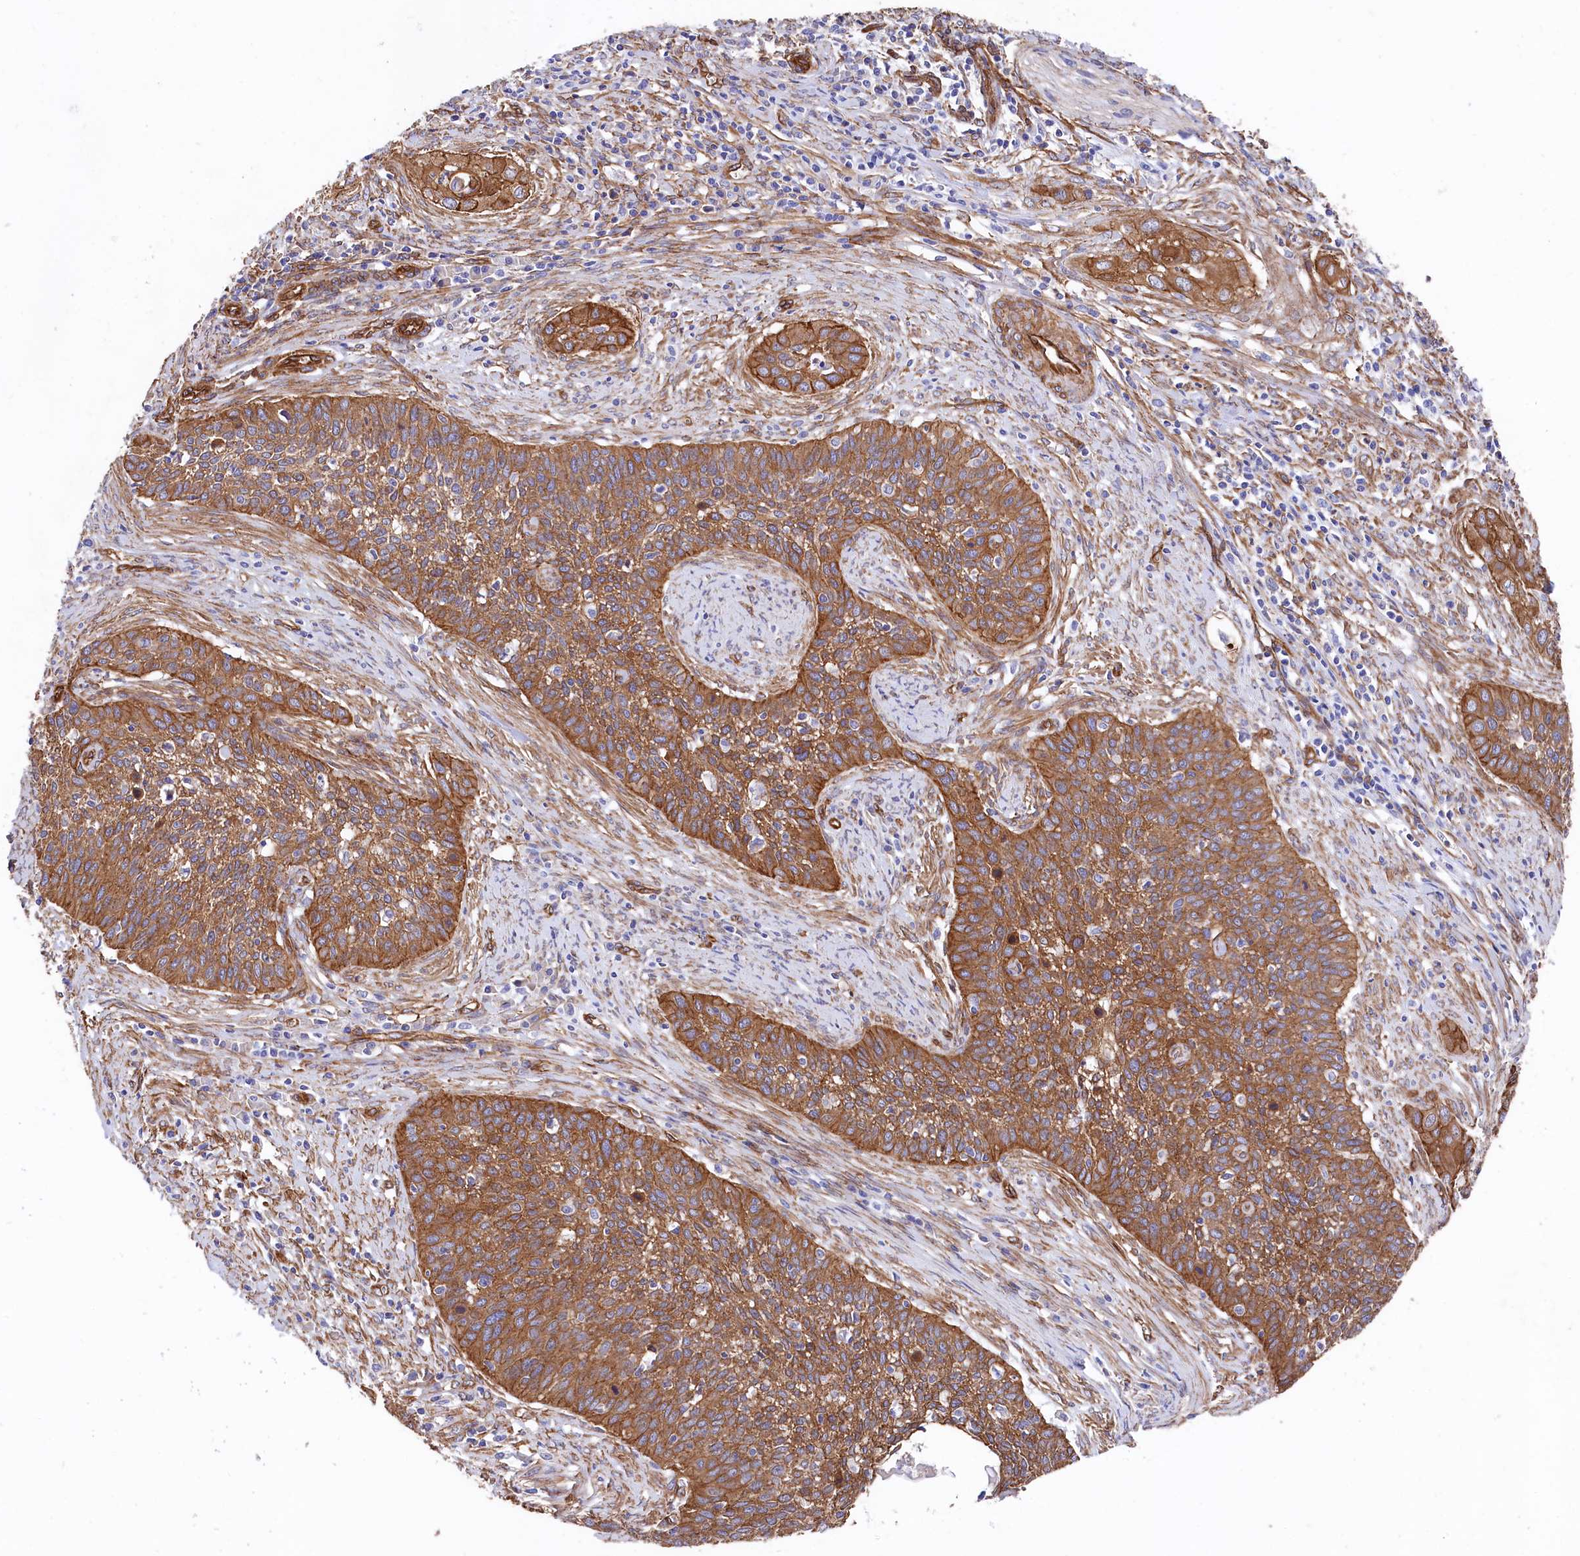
{"staining": {"intensity": "strong", "quantity": ">75%", "location": "cytoplasmic/membranous"}, "tissue": "cervical cancer", "cell_type": "Tumor cells", "image_type": "cancer", "snomed": [{"axis": "morphology", "description": "Squamous cell carcinoma, NOS"}, {"axis": "topography", "description": "Cervix"}], "caption": "An image of human squamous cell carcinoma (cervical) stained for a protein reveals strong cytoplasmic/membranous brown staining in tumor cells.", "gene": "TNKS1BP1", "patient": {"sex": "female", "age": 34}}